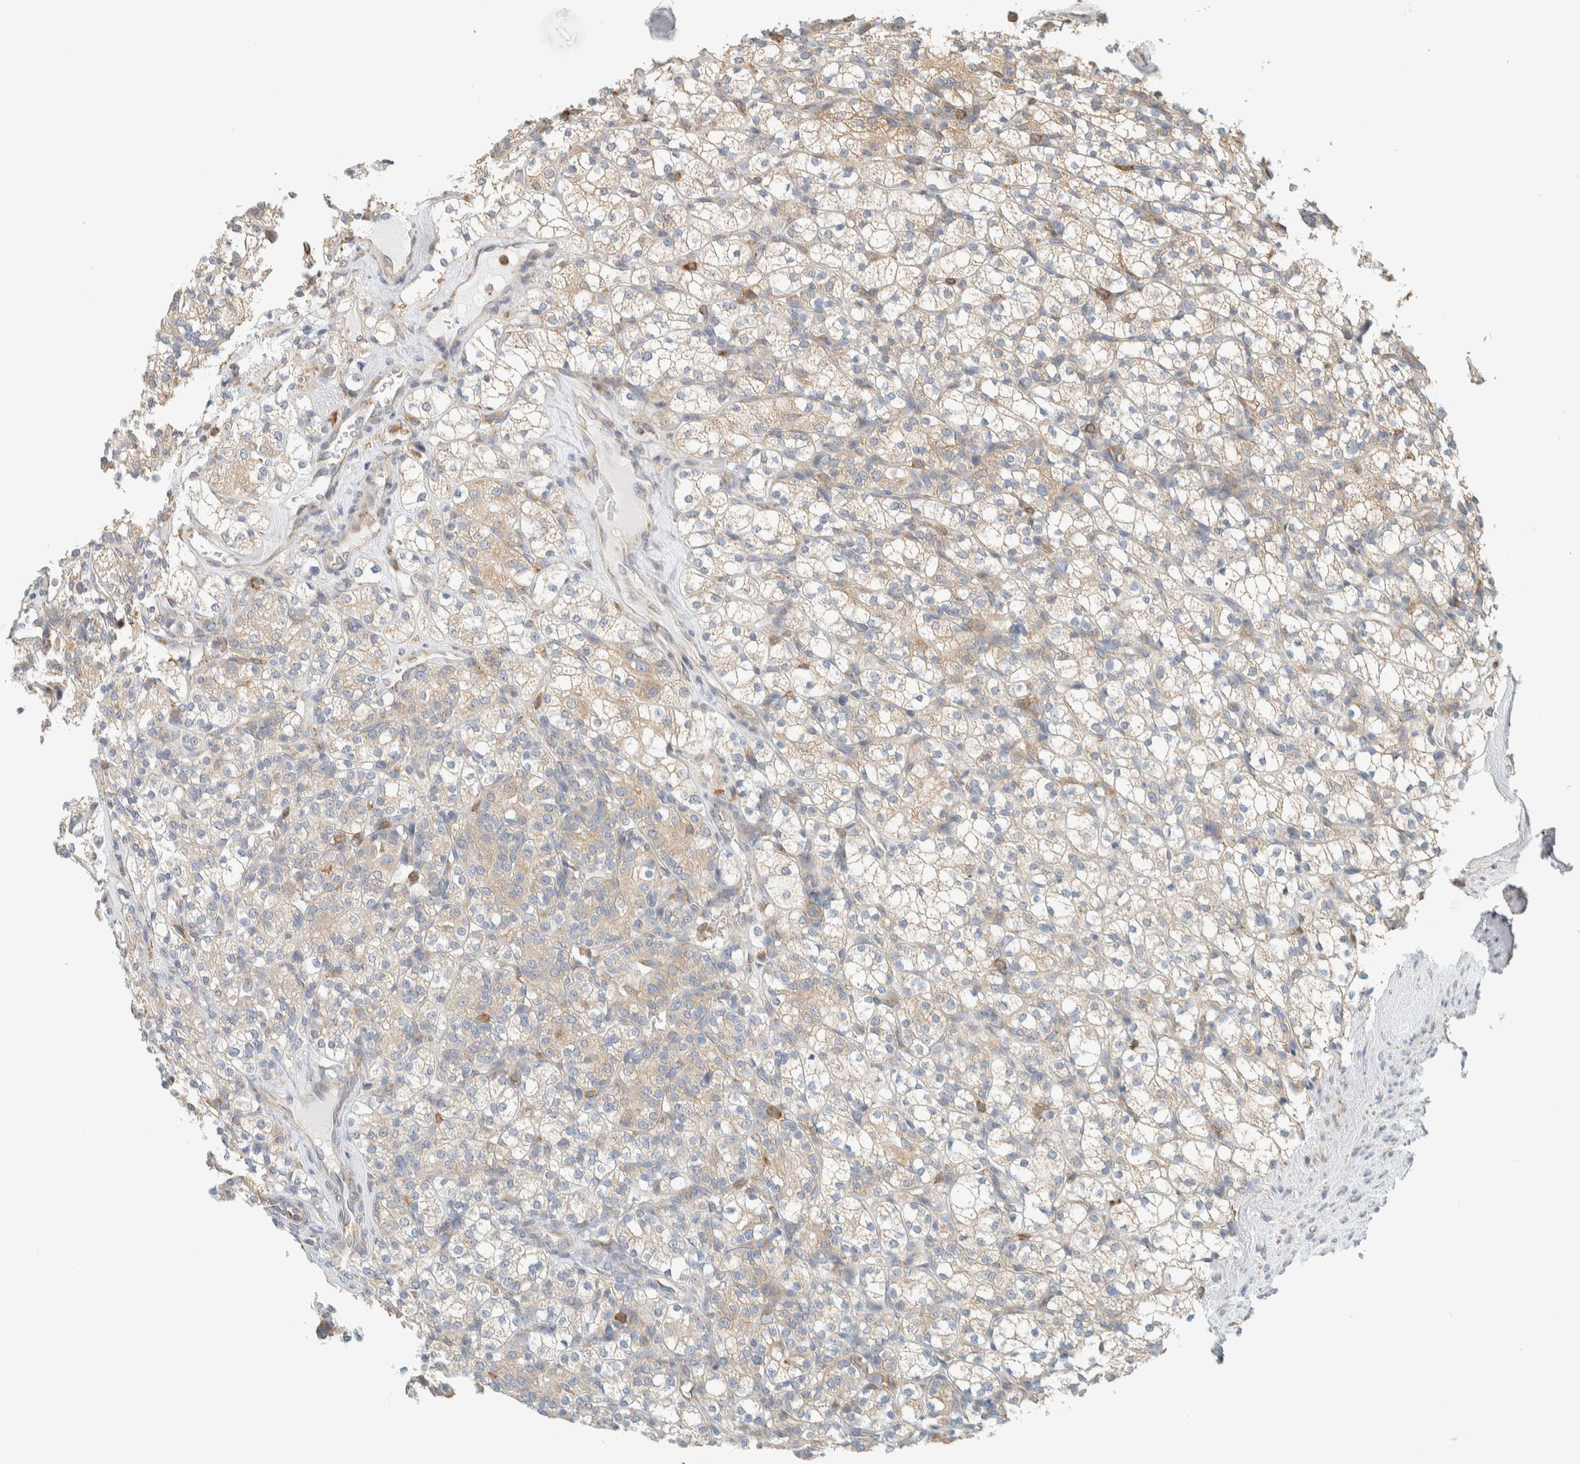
{"staining": {"intensity": "weak", "quantity": "25%-75%", "location": "cytoplasmic/membranous"}, "tissue": "renal cancer", "cell_type": "Tumor cells", "image_type": "cancer", "snomed": [{"axis": "morphology", "description": "Adenocarcinoma, NOS"}, {"axis": "topography", "description": "Kidney"}], "caption": "Immunohistochemical staining of human adenocarcinoma (renal) displays weak cytoplasmic/membranous protein positivity in approximately 25%-75% of tumor cells. (Stains: DAB (3,3'-diaminobenzidine) in brown, nuclei in blue, Microscopy: brightfield microscopy at high magnification).", "gene": "CCDC57", "patient": {"sex": "male", "age": 77}}